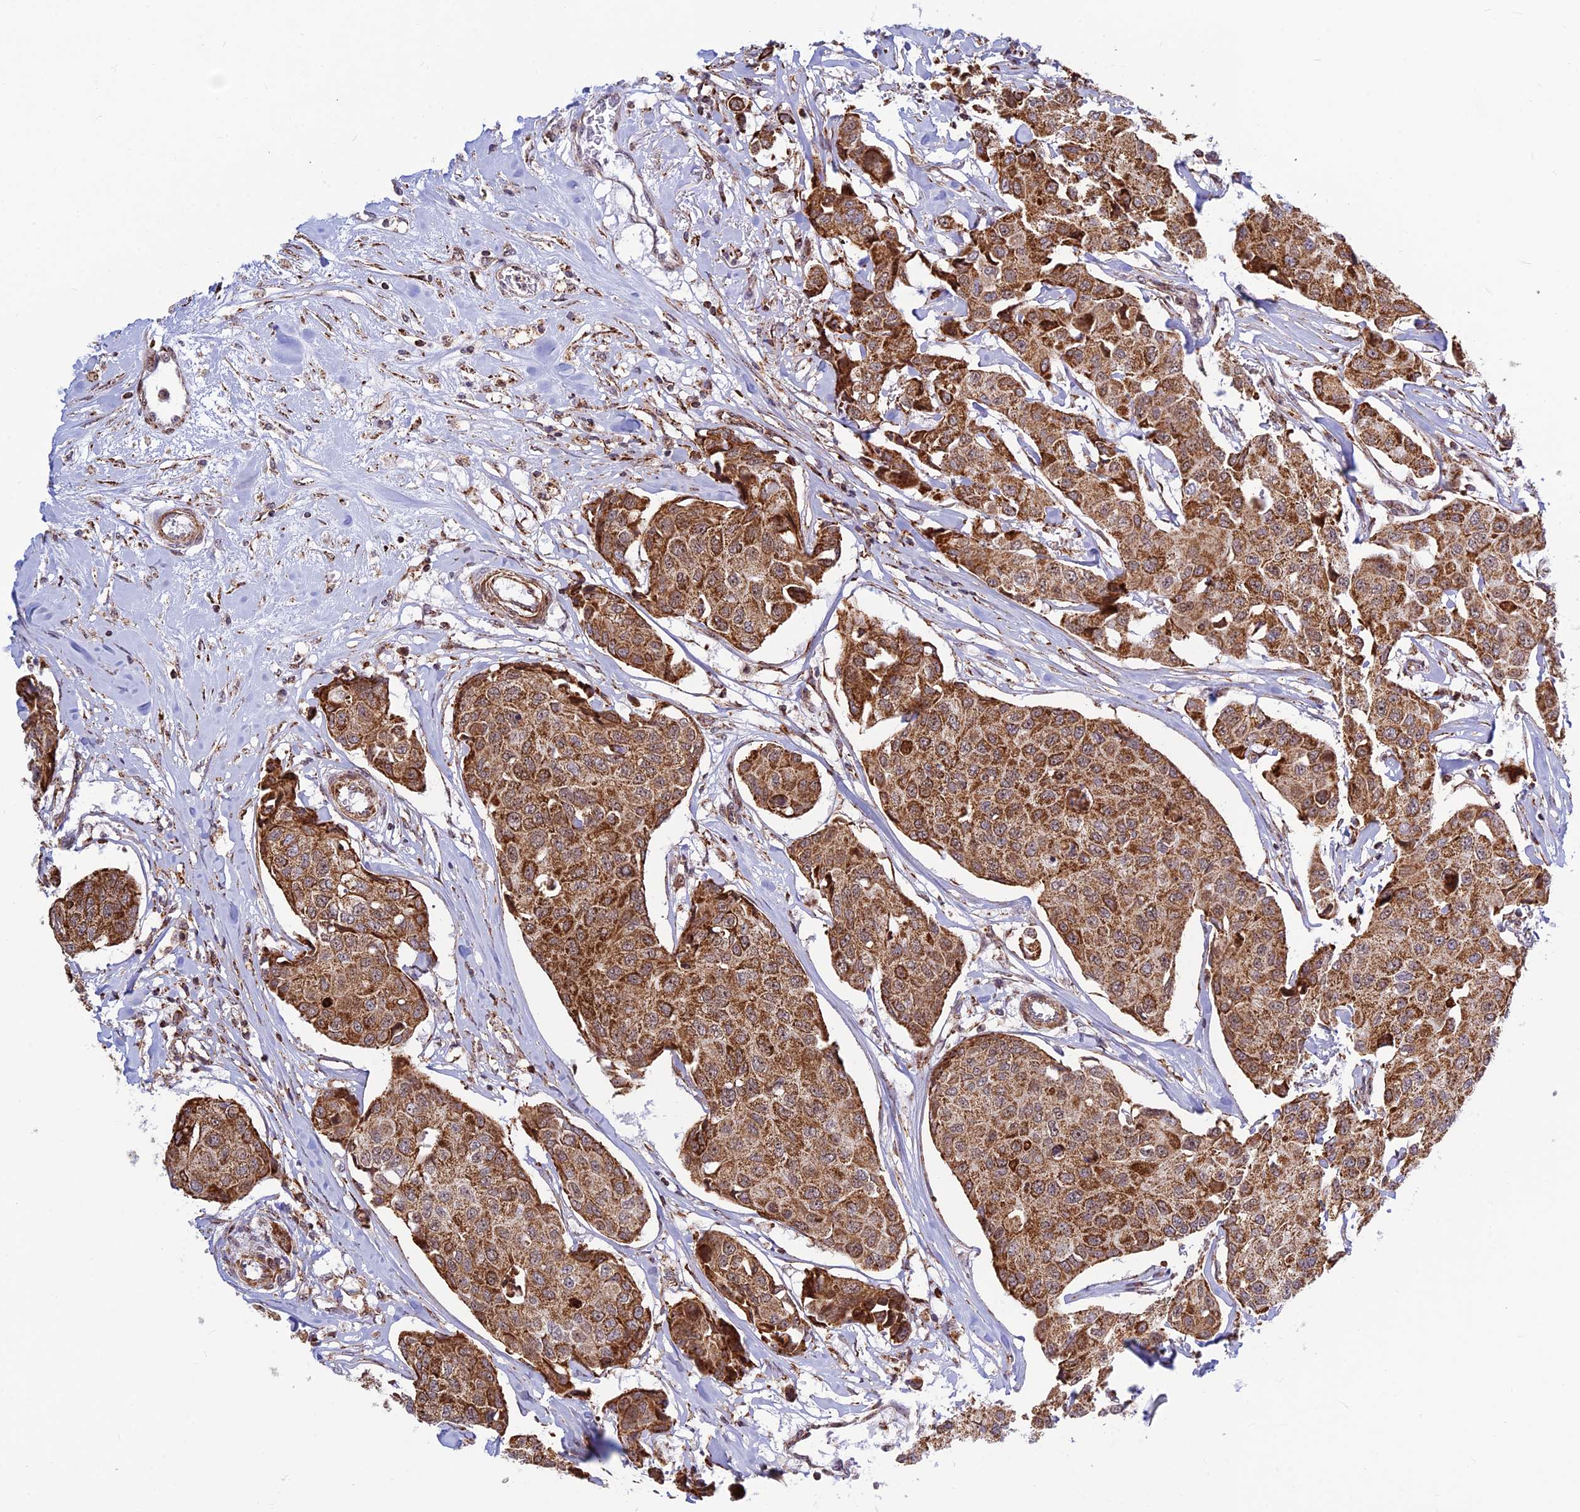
{"staining": {"intensity": "strong", "quantity": ">75%", "location": "cytoplasmic/membranous"}, "tissue": "breast cancer", "cell_type": "Tumor cells", "image_type": "cancer", "snomed": [{"axis": "morphology", "description": "Duct carcinoma"}, {"axis": "topography", "description": "Breast"}], "caption": "This is a photomicrograph of immunohistochemistry (IHC) staining of breast cancer (infiltrating ductal carcinoma), which shows strong positivity in the cytoplasmic/membranous of tumor cells.", "gene": "POLR1G", "patient": {"sex": "female", "age": 80}}